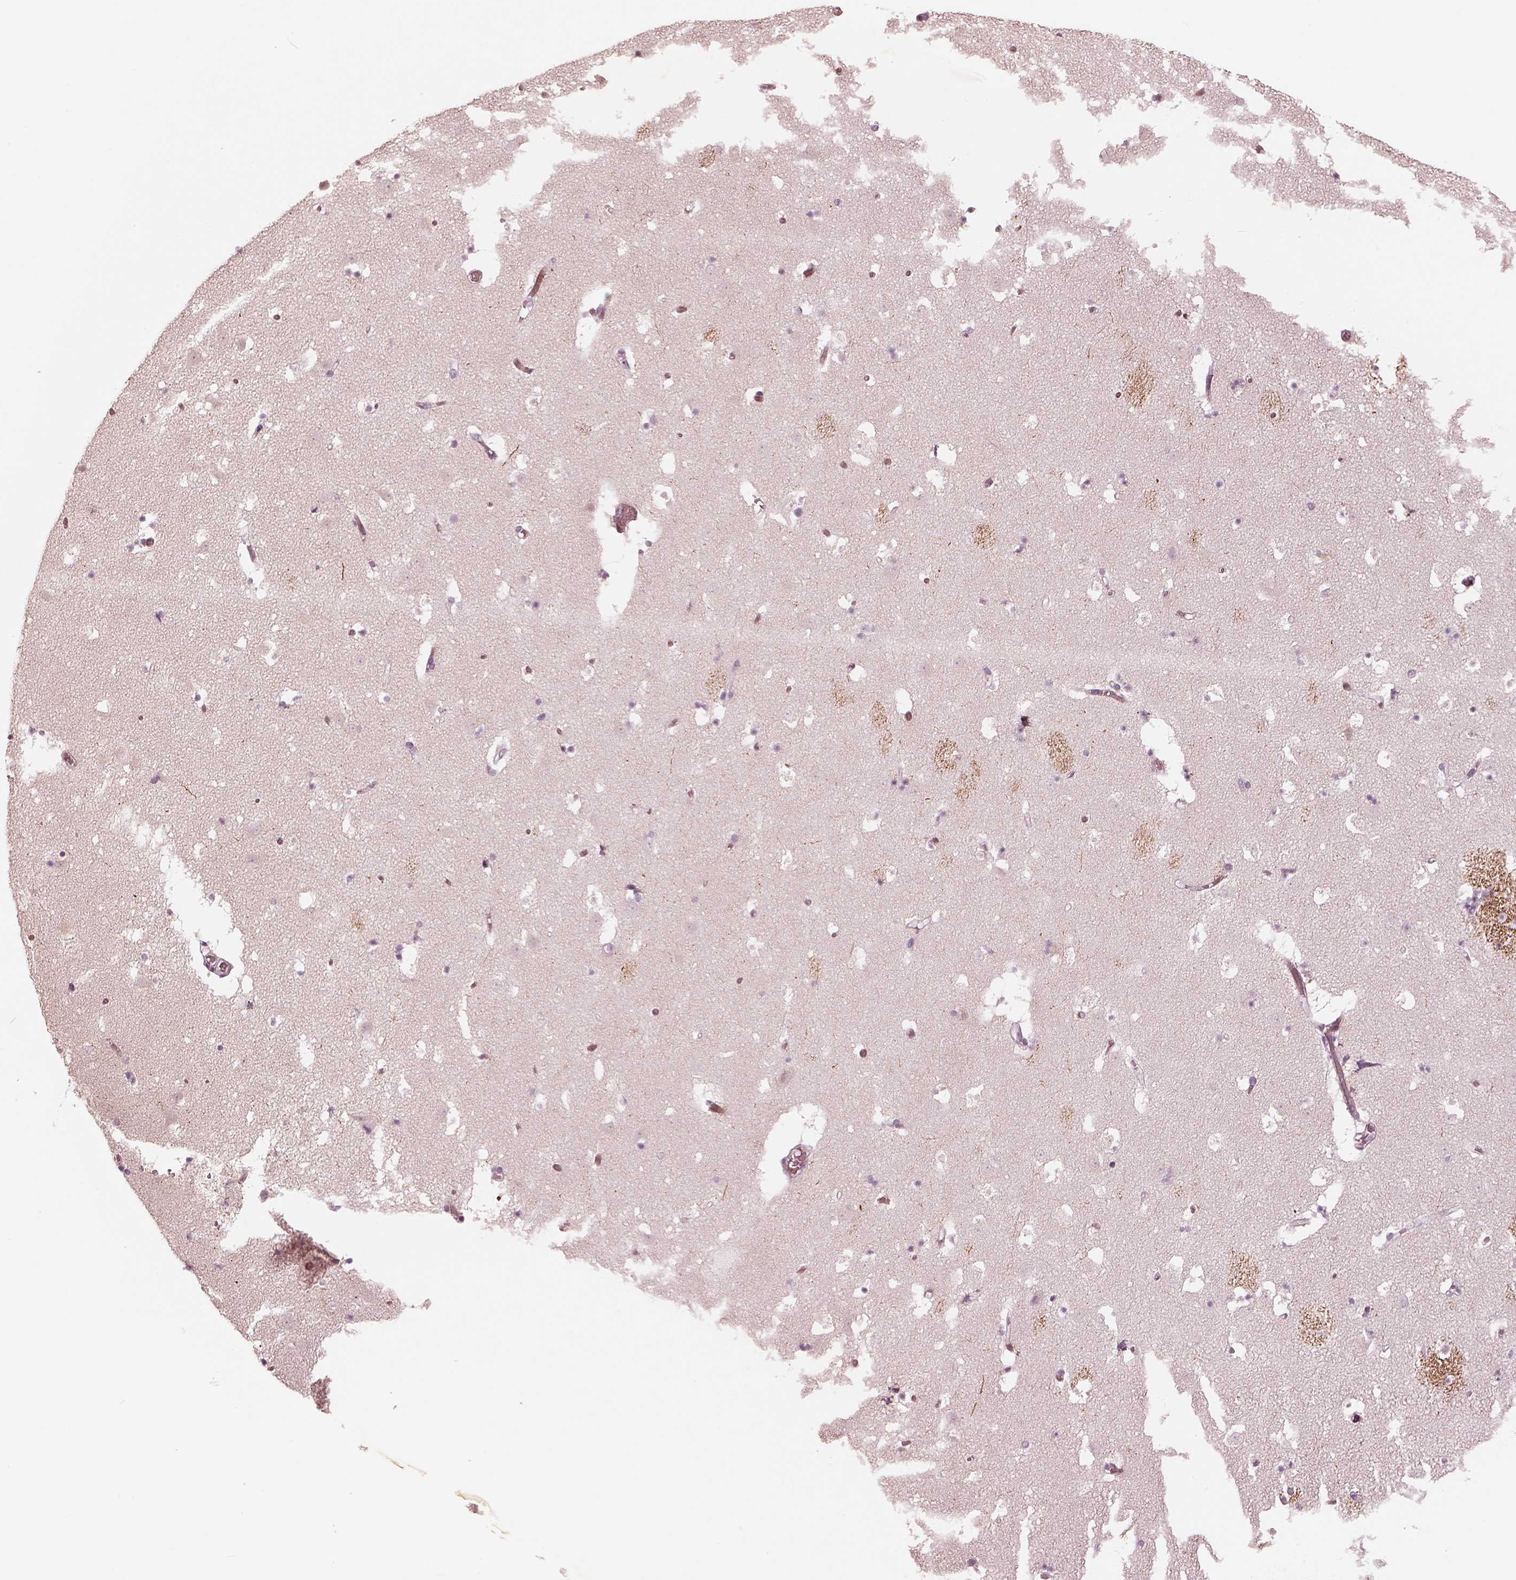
{"staining": {"intensity": "negative", "quantity": "none", "location": "none"}, "tissue": "caudate", "cell_type": "Glial cells", "image_type": "normal", "snomed": [{"axis": "morphology", "description": "Normal tissue, NOS"}, {"axis": "topography", "description": "Lateral ventricle wall"}], "caption": "This is a image of IHC staining of benign caudate, which shows no staining in glial cells.", "gene": "MADCAM1", "patient": {"sex": "female", "age": 42}}